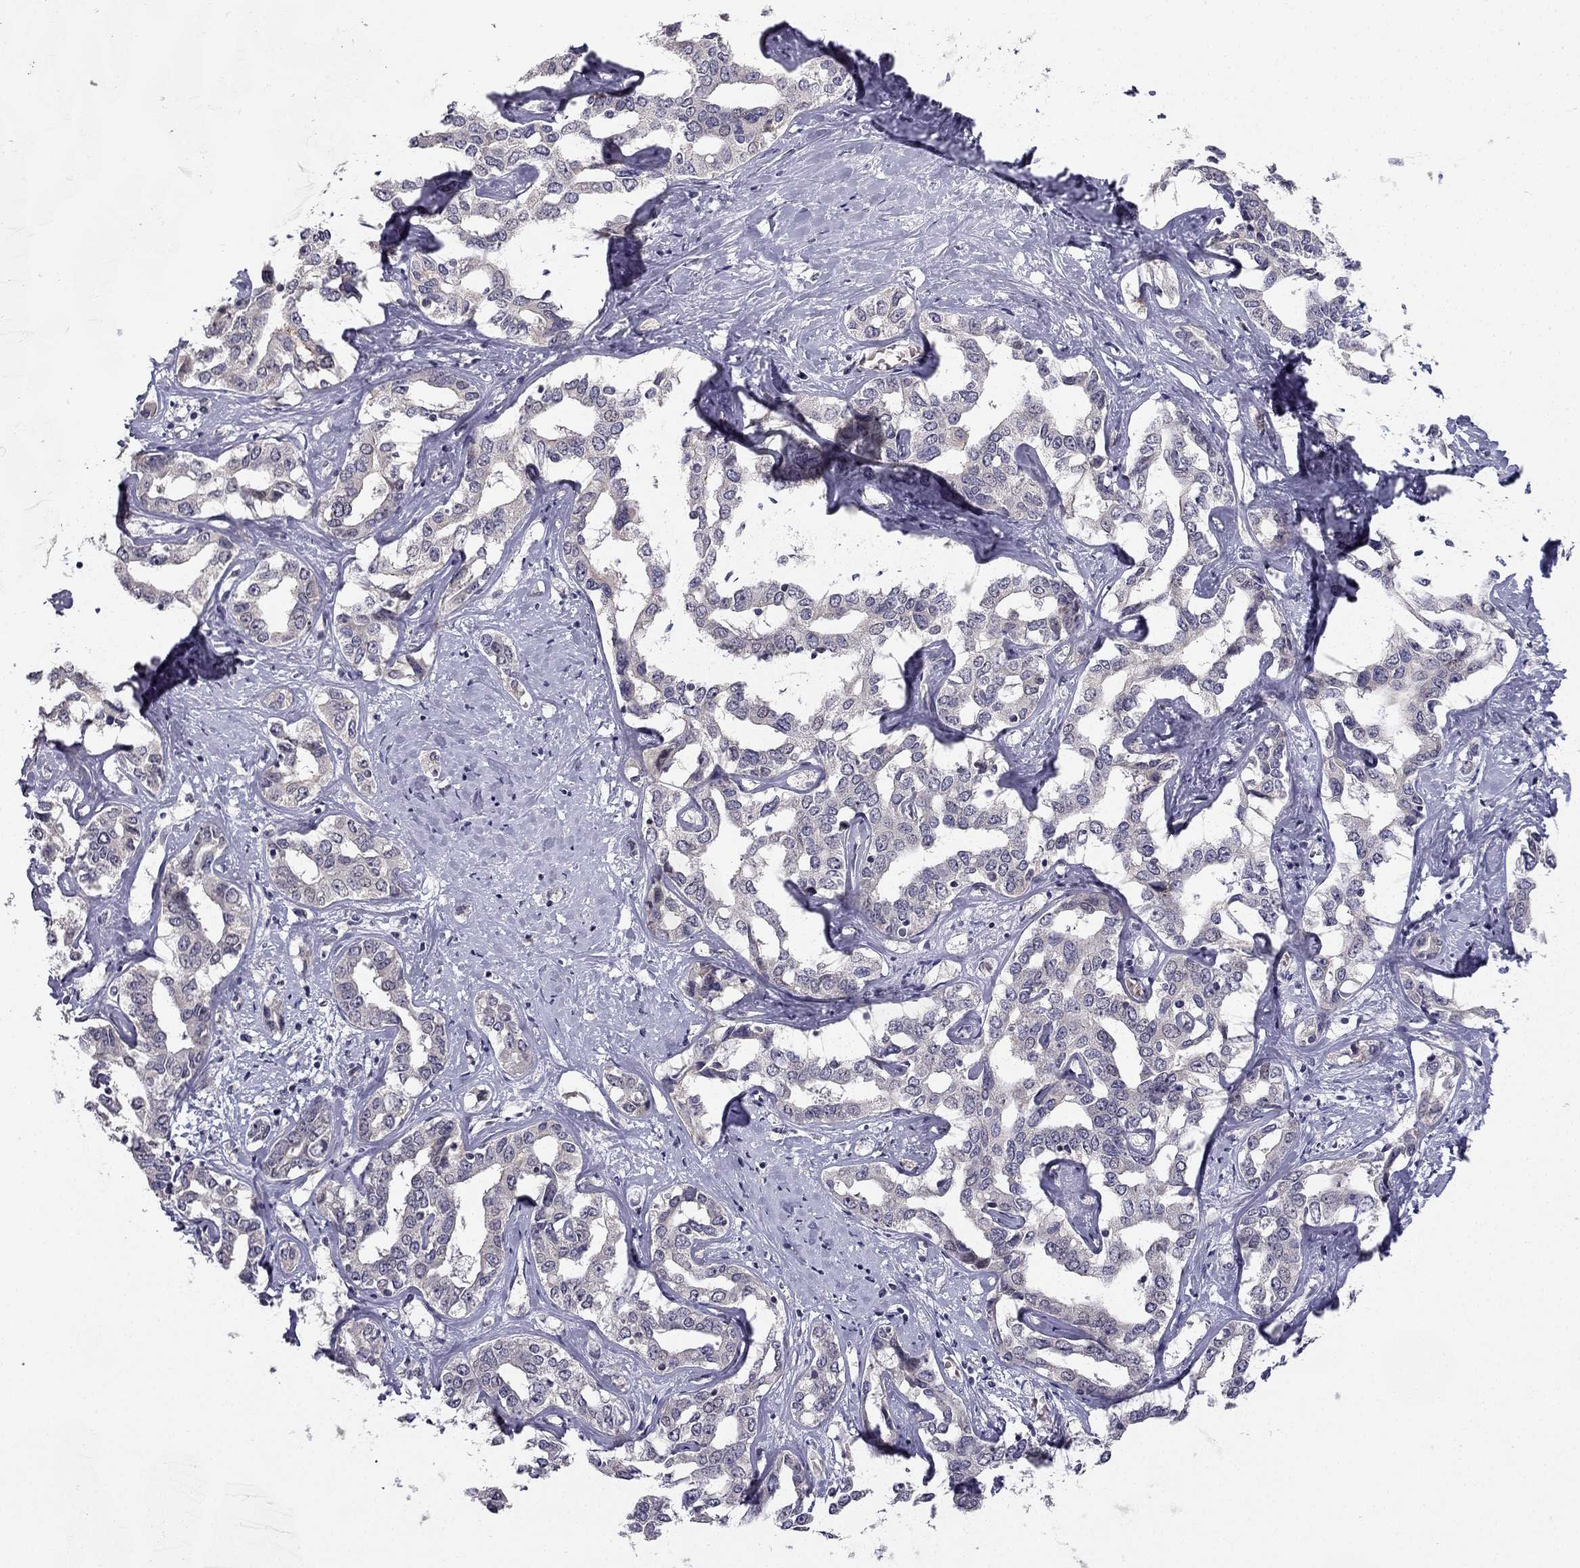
{"staining": {"intensity": "negative", "quantity": "none", "location": "none"}, "tissue": "liver cancer", "cell_type": "Tumor cells", "image_type": "cancer", "snomed": [{"axis": "morphology", "description": "Cholangiocarcinoma"}, {"axis": "topography", "description": "Liver"}], "caption": "Tumor cells are negative for brown protein staining in cholangiocarcinoma (liver).", "gene": "CHST8", "patient": {"sex": "male", "age": 59}}